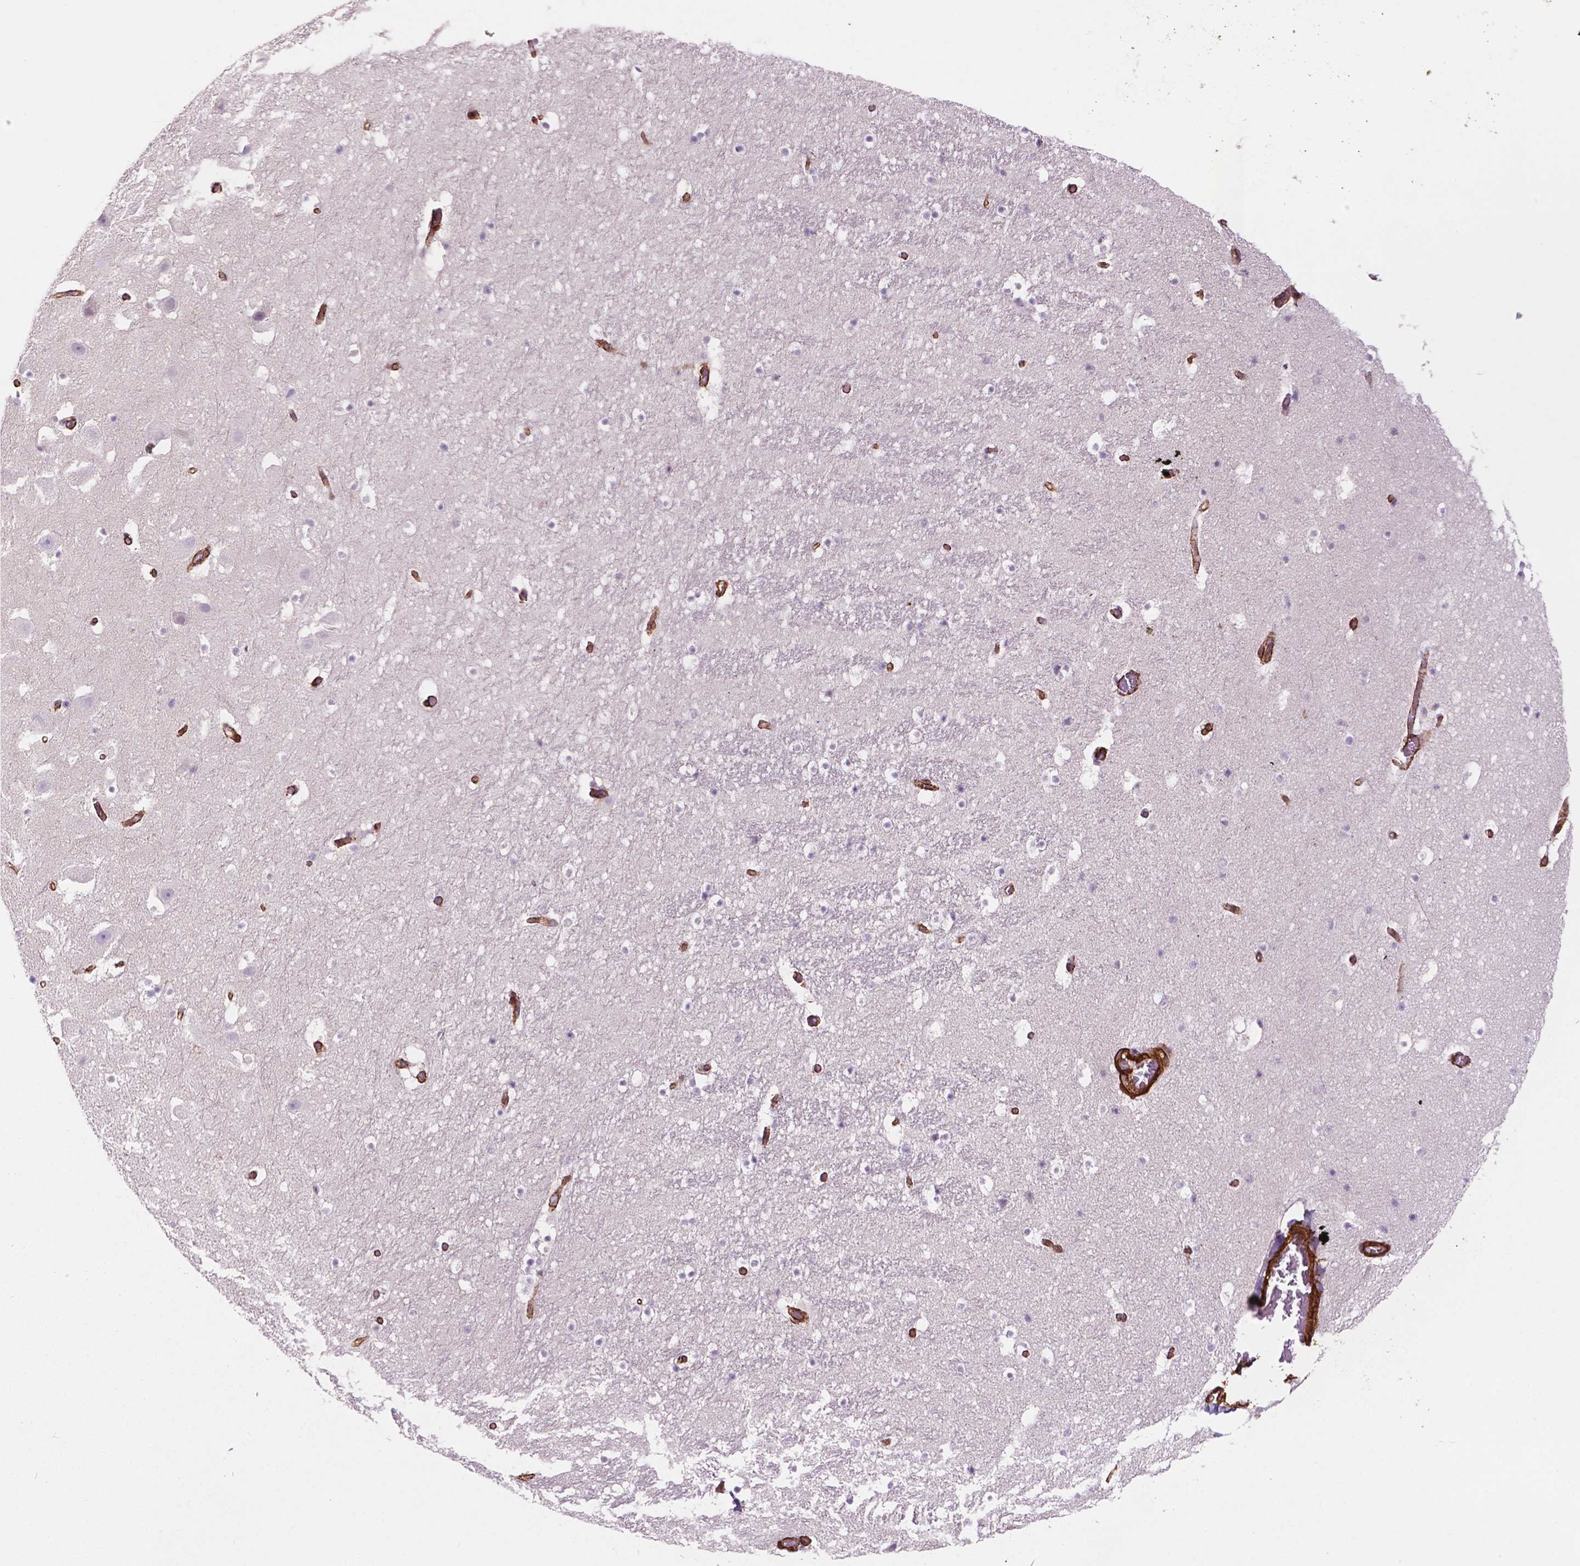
{"staining": {"intensity": "negative", "quantity": "none", "location": "none"}, "tissue": "hippocampus", "cell_type": "Glial cells", "image_type": "normal", "snomed": [{"axis": "morphology", "description": "Normal tissue, NOS"}, {"axis": "topography", "description": "Hippocampus"}], "caption": "This is an immunohistochemistry (IHC) histopathology image of benign hippocampus. There is no expression in glial cells.", "gene": "EGFL8", "patient": {"sex": "male", "age": 26}}